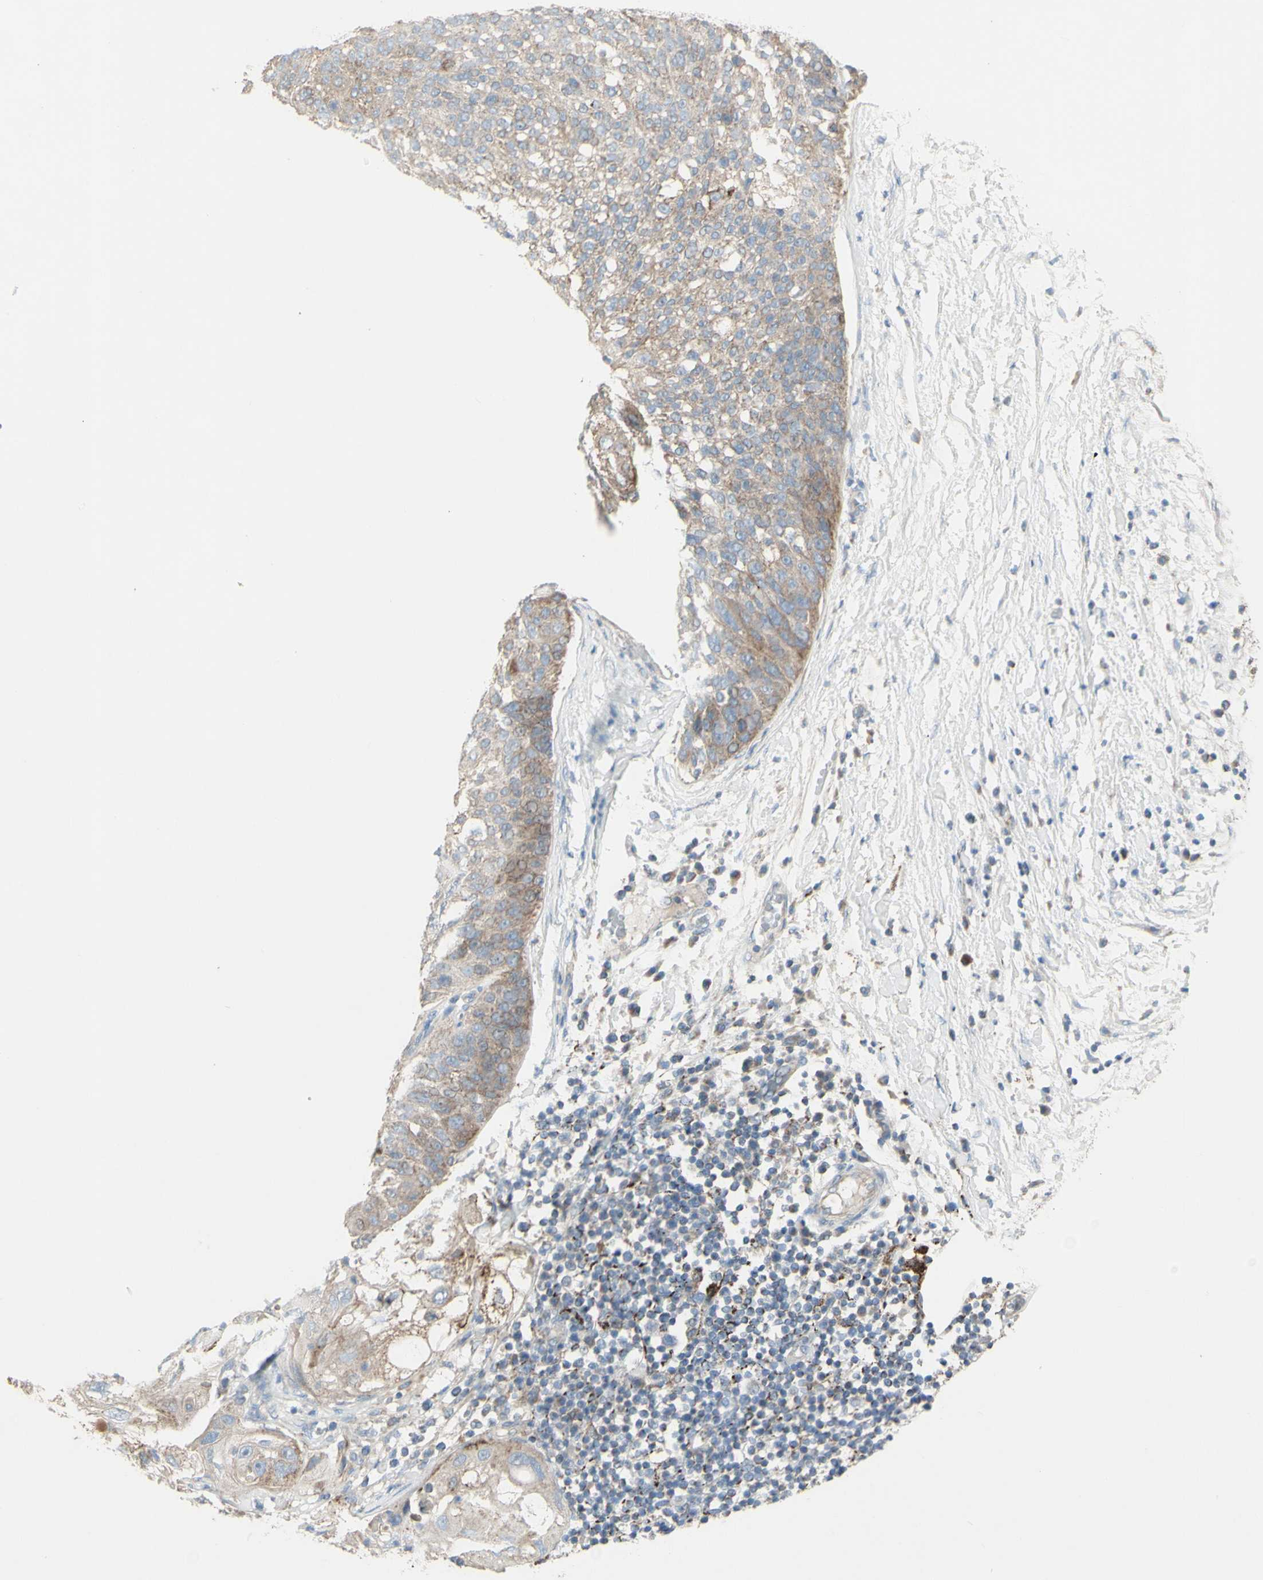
{"staining": {"intensity": "weak", "quantity": "<25%", "location": "cytoplasmic/membranous"}, "tissue": "lung cancer", "cell_type": "Tumor cells", "image_type": "cancer", "snomed": [{"axis": "morphology", "description": "Inflammation, NOS"}, {"axis": "morphology", "description": "Squamous cell carcinoma, NOS"}, {"axis": "topography", "description": "Lymph node"}, {"axis": "topography", "description": "Soft tissue"}, {"axis": "topography", "description": "Lung"}], "caption": "This is an IHC photomicrograph of squamous cell carcinoma (lung). There is no staining in tumor cells.", "gene": "CNTNAP1", "patient": {"sex": "male", "age": 66}}